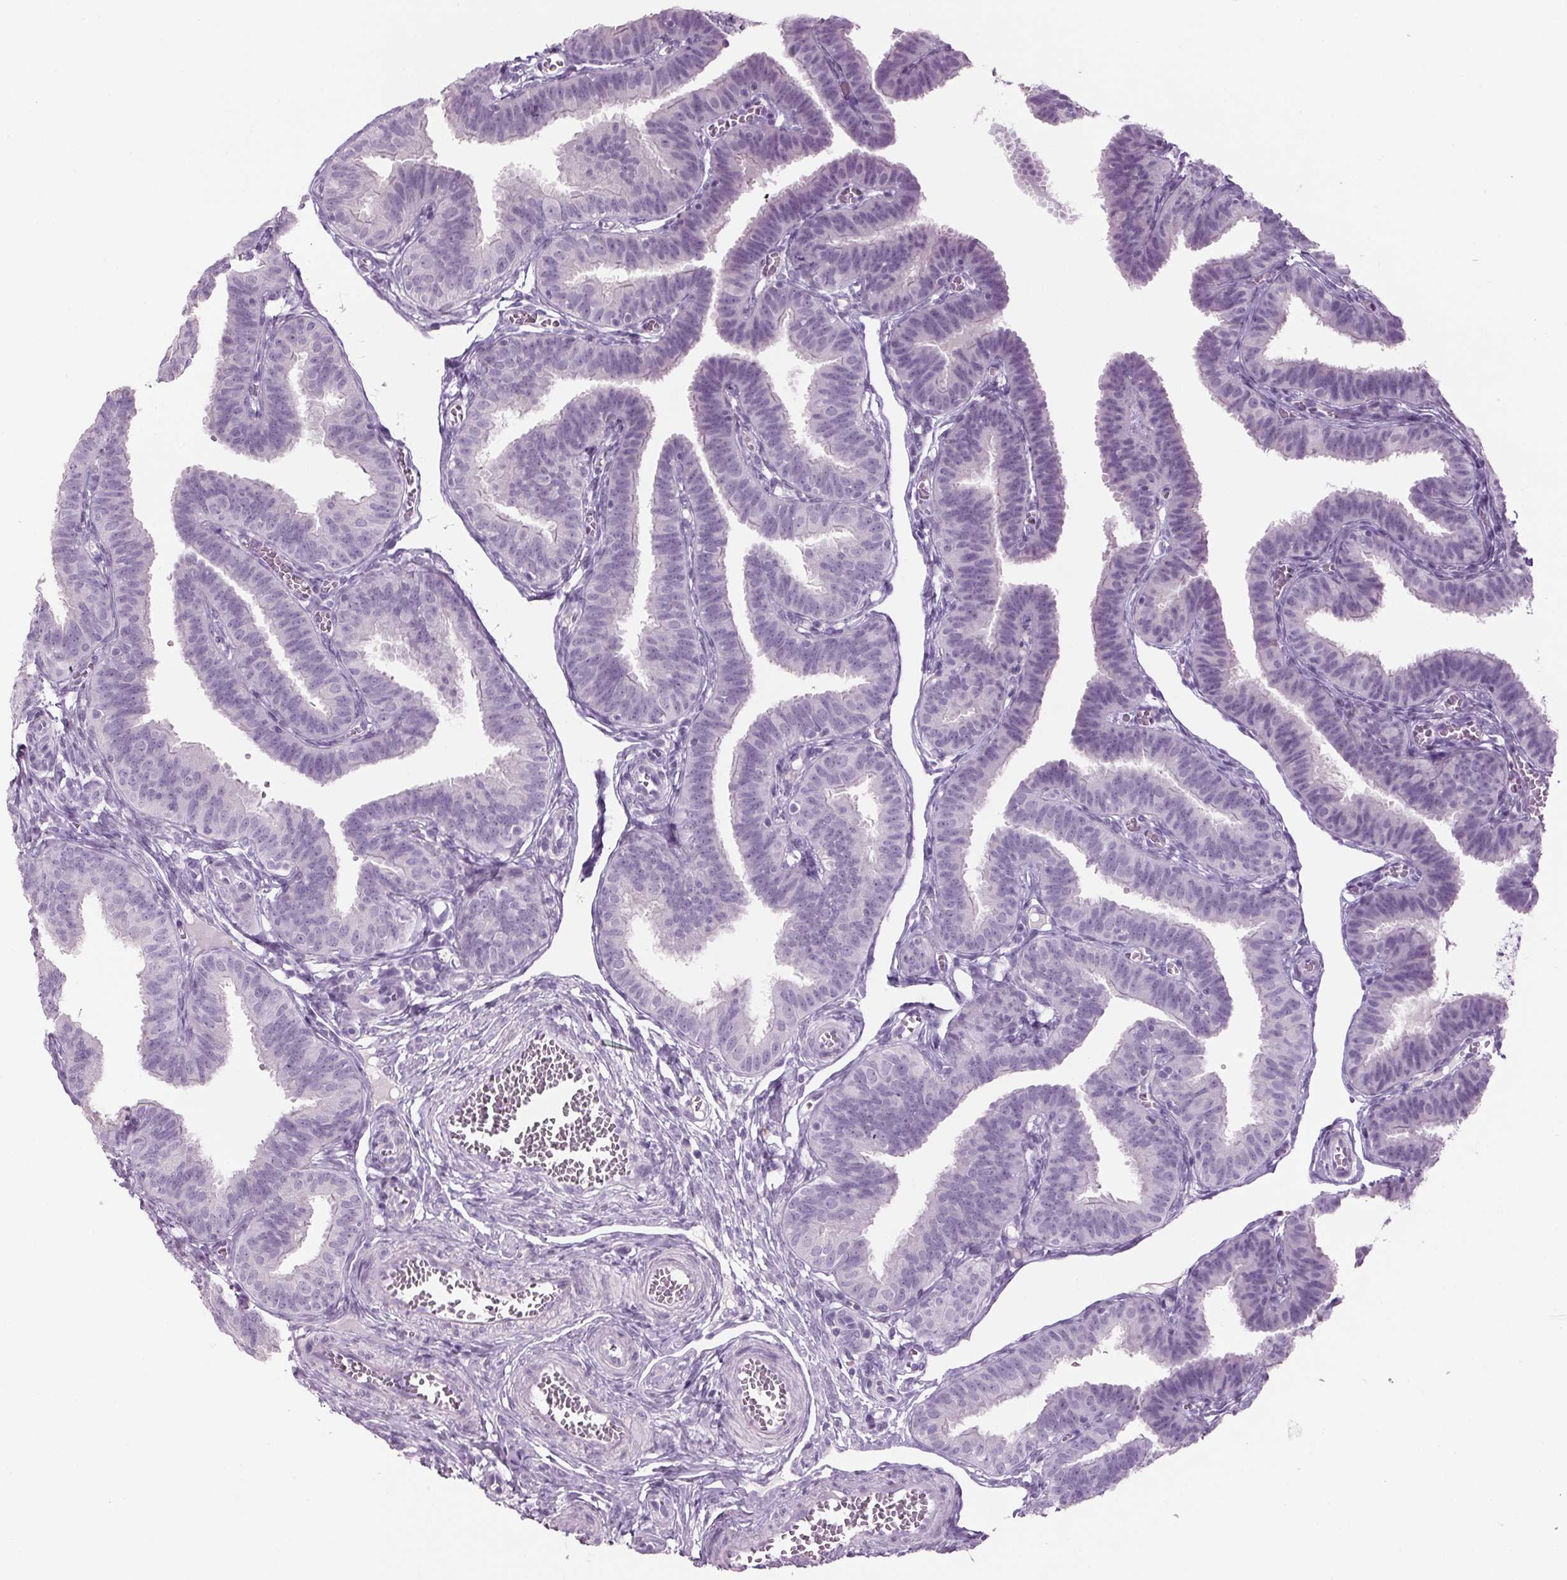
{"staining": {"intensity": "negative", "quantity": "none", "location": "none"}, "tissue": "fallopian tube", "cell_type": "Glandular cells", "image_type": "normal", "snomed": [{"axis": "morphology", "description": "Normal tissue, NOS"}, {"axis": "topography", "description": "Fallopian tube"}], "caption": "Immunohistochemistry (IHC) of benign fallopian tube displays no staining in glandular cells. (Immunohistochemistry (IHC), brightfield microscopy, high magnification).", "gene": "PPP1R1A", "patient": {"sex": "female", "age": 25}}